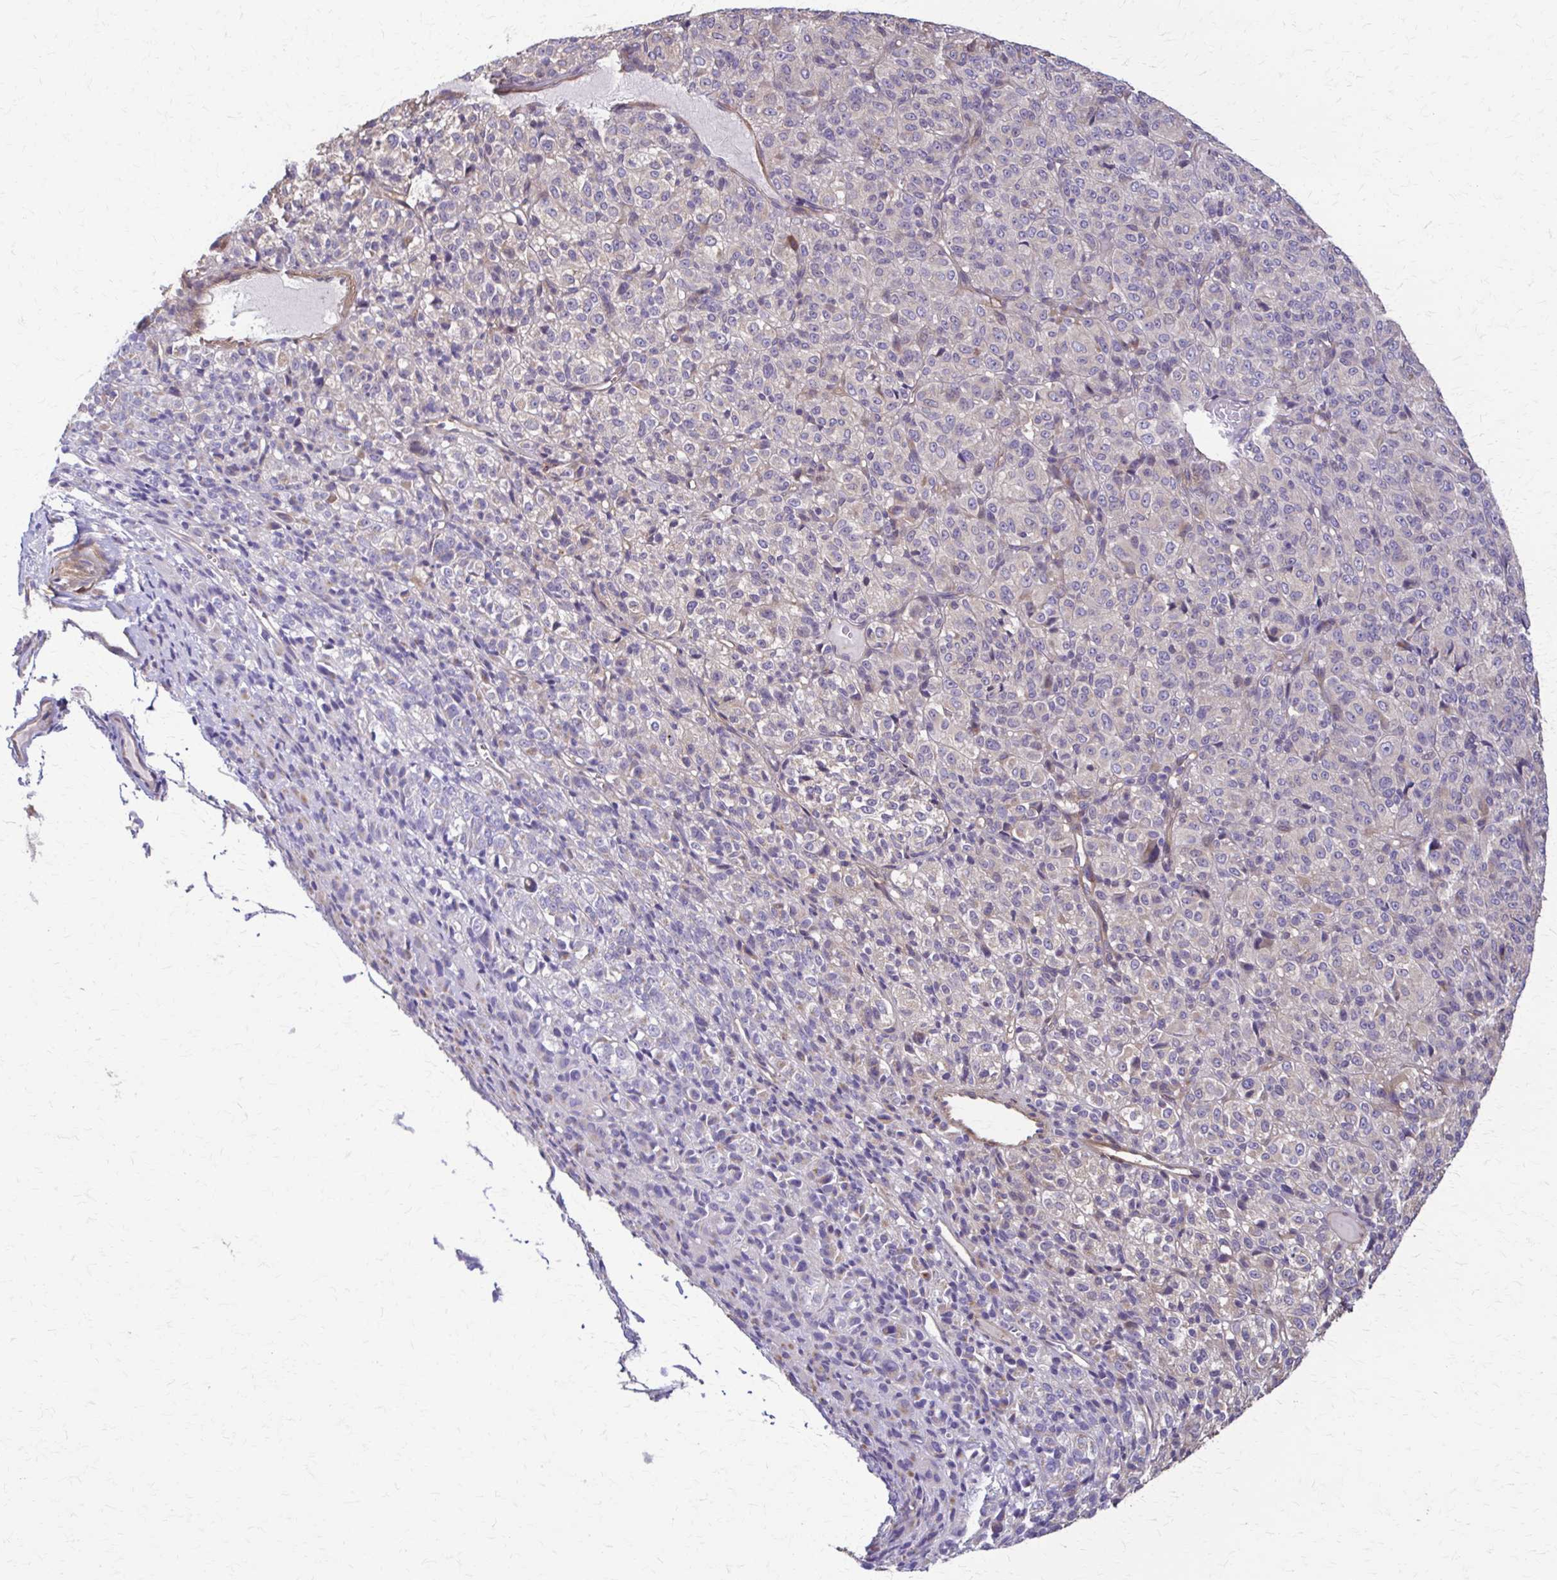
{"staining": {"intensity": "negative", "quantity": "none", "location": "none"}, "tissue": "melanoma", "cell_type": "Tumor cells", "image_type": "cancer", "snomed": [{"axis": "morphology", "description": "Malignant melanoma, Metastatic site"}, {"axis": "topography", "description": "Brain"}], "caption": "DAB immunohistochemical staining of malignant melanoma (metastatic site) reveals no significant positivity in tumor cells.", "gene": "DSP", "patient": {"sex": "female", "age": 56}}